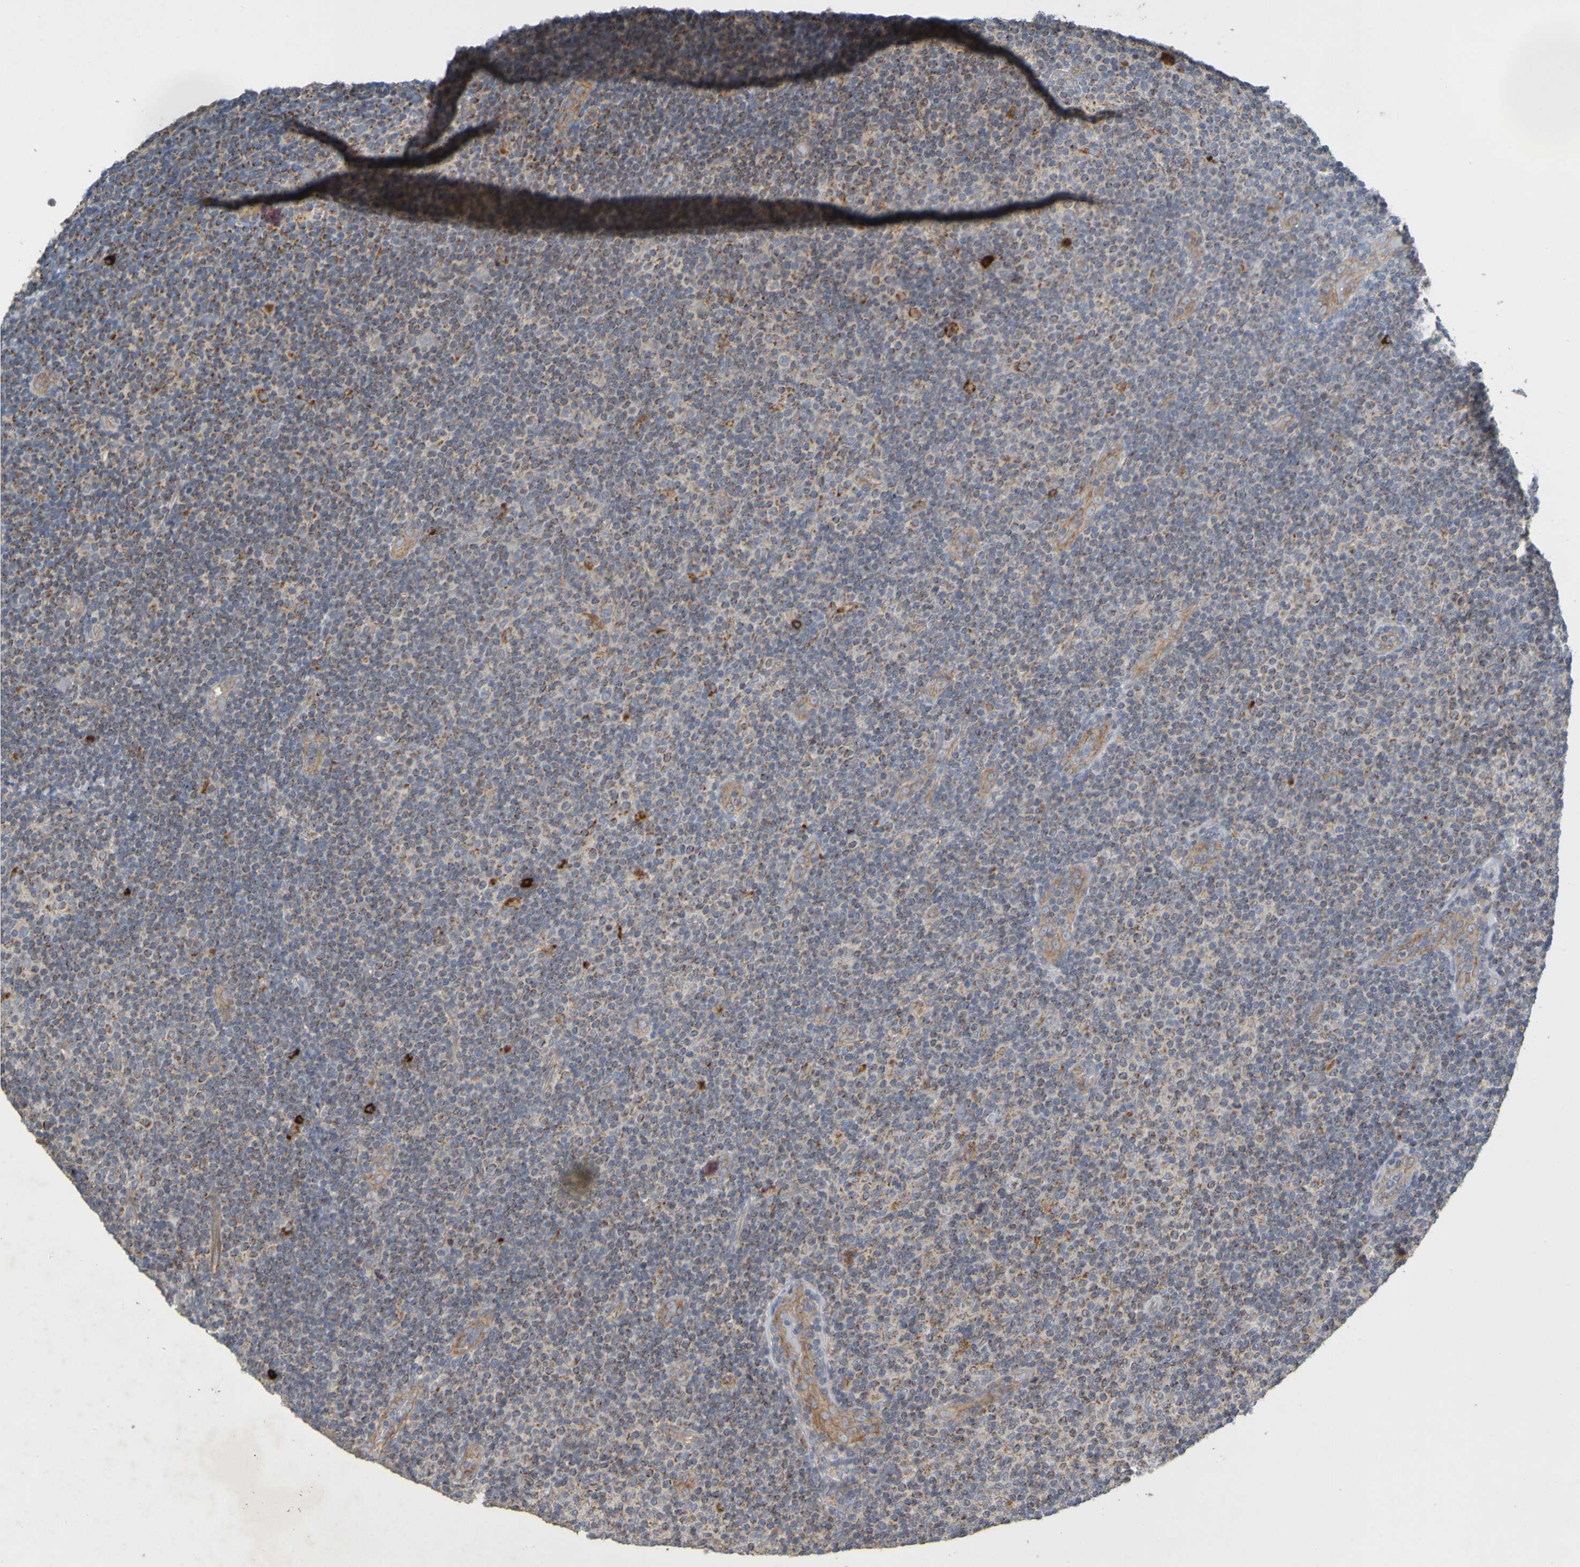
{"staining": {"intensity": "moderate", "quantity": "25%-75%", "location": "cytoplasmic/membranous"}, "tissue": "lymphoma", "cell_type": "Tumor cells", "image_type": "cancer", "snomed": [{"axis": "morphology", "description": "Malignant lymphoma, non-Hodgkin's type, Low grade"}, {"axis": "topography", "description": "Lymph node"}], "caption": "IHC of low-grade malignant lymphoma, non-Hodgkin's type demonstrates medium levels of moderate cytoplasmic/membranous staining in about 25%-75% of tumor cells. Immunohistochemistry stains the protein of interest in brown and the nuclei are stained blue.", "gene": "B3GAT2", "patient": {"sex": "male", "age": 83}}